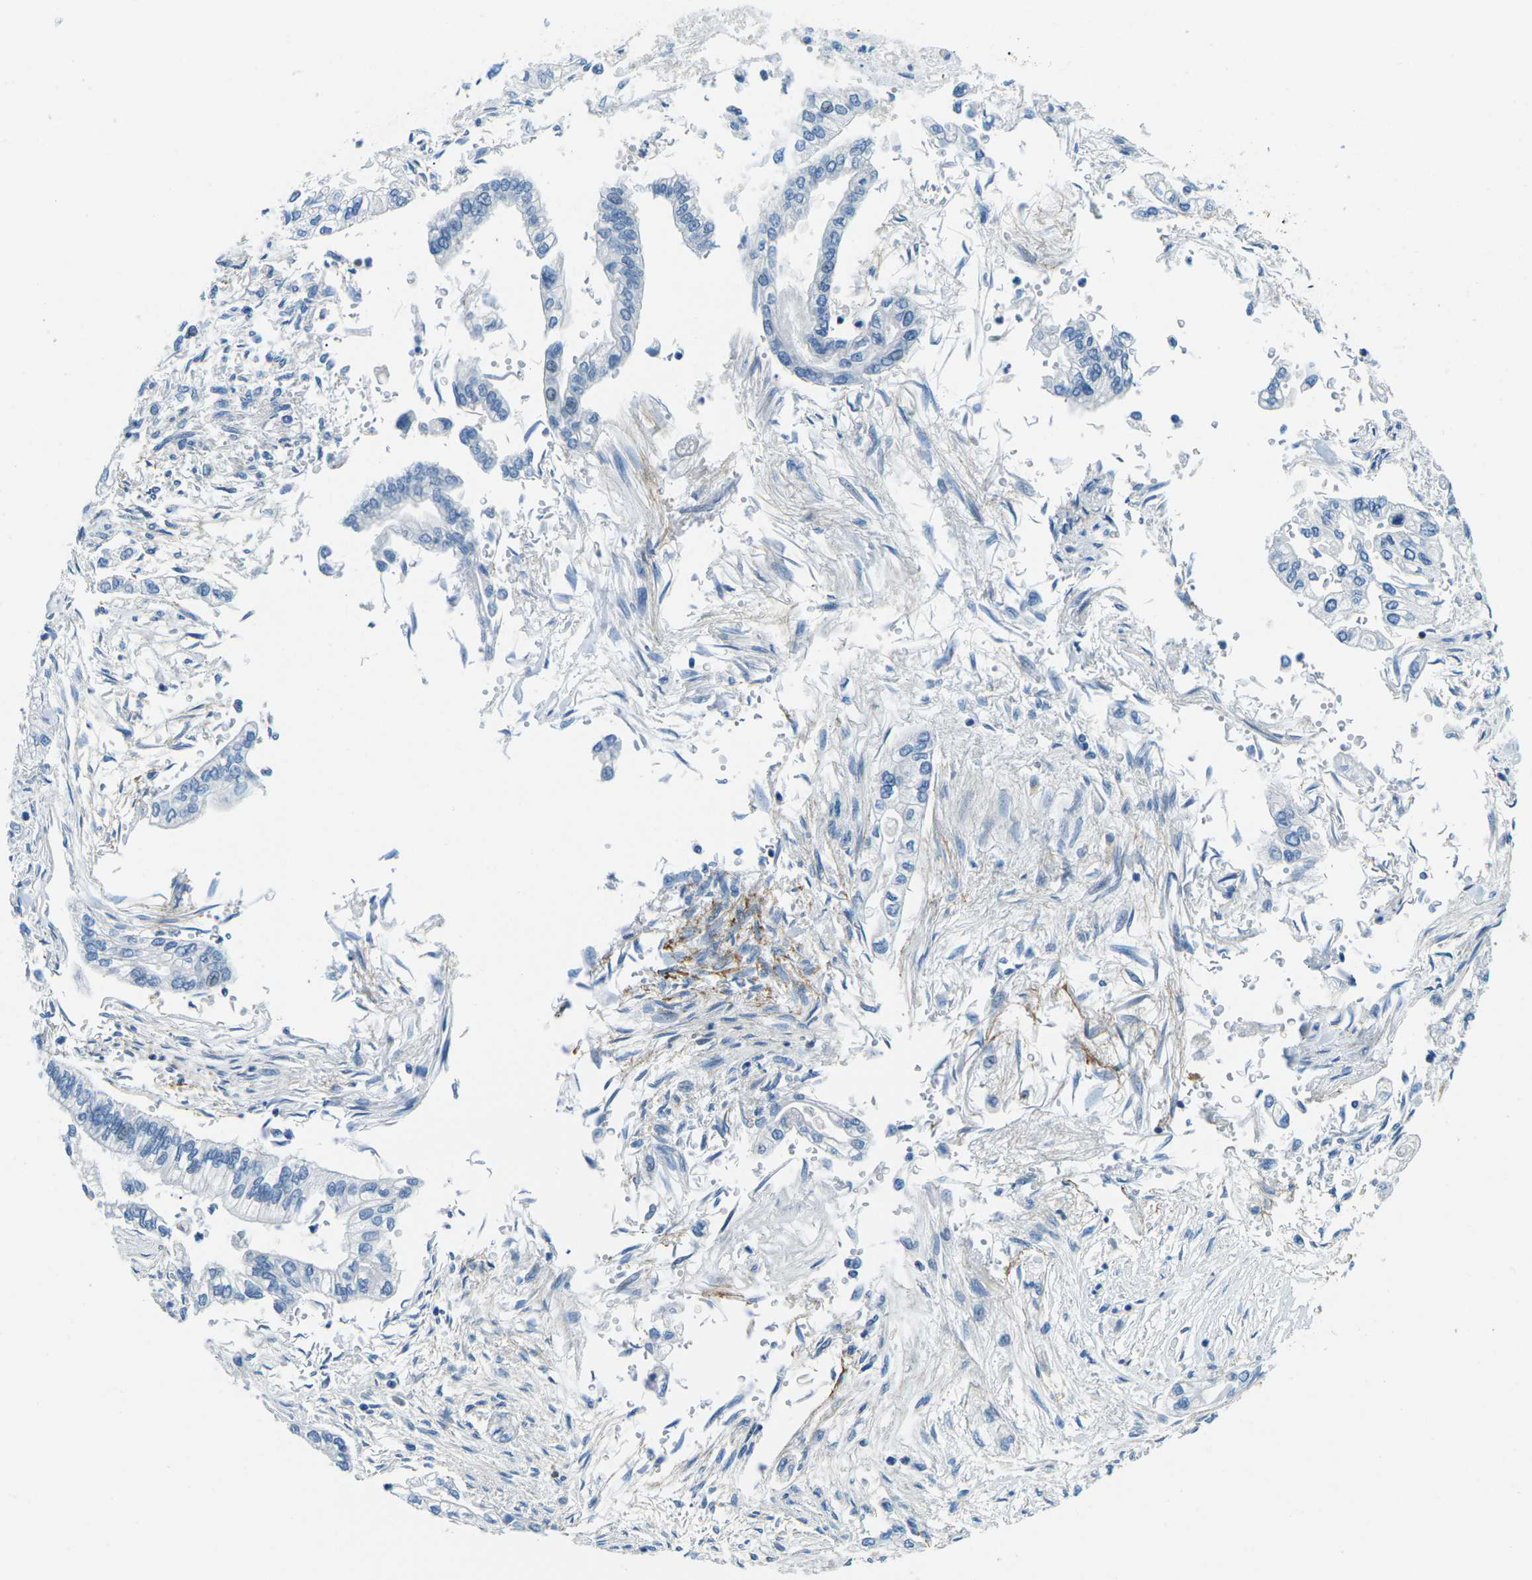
{"staining": {"intensity": "negative", "quantity": "none", "location": "none"}, "tissue": "pancreatic cancer", "cell_type": "Tumor cells", "image_type": "cancer", "snomed": [{"axis": "morphology", "description": "Normal tissue, NOS"}, {"axis": "topography", "description": "Pancreas"}], "caption": "IHC image of neoplastic tissue: human pancreatic cancer stained with DAB (3,3'-diaminobenzidine) displays no significant protein positivity in tumor cells.", "gene": "CFB", "patient": {"sex": "male", "age": 42}}